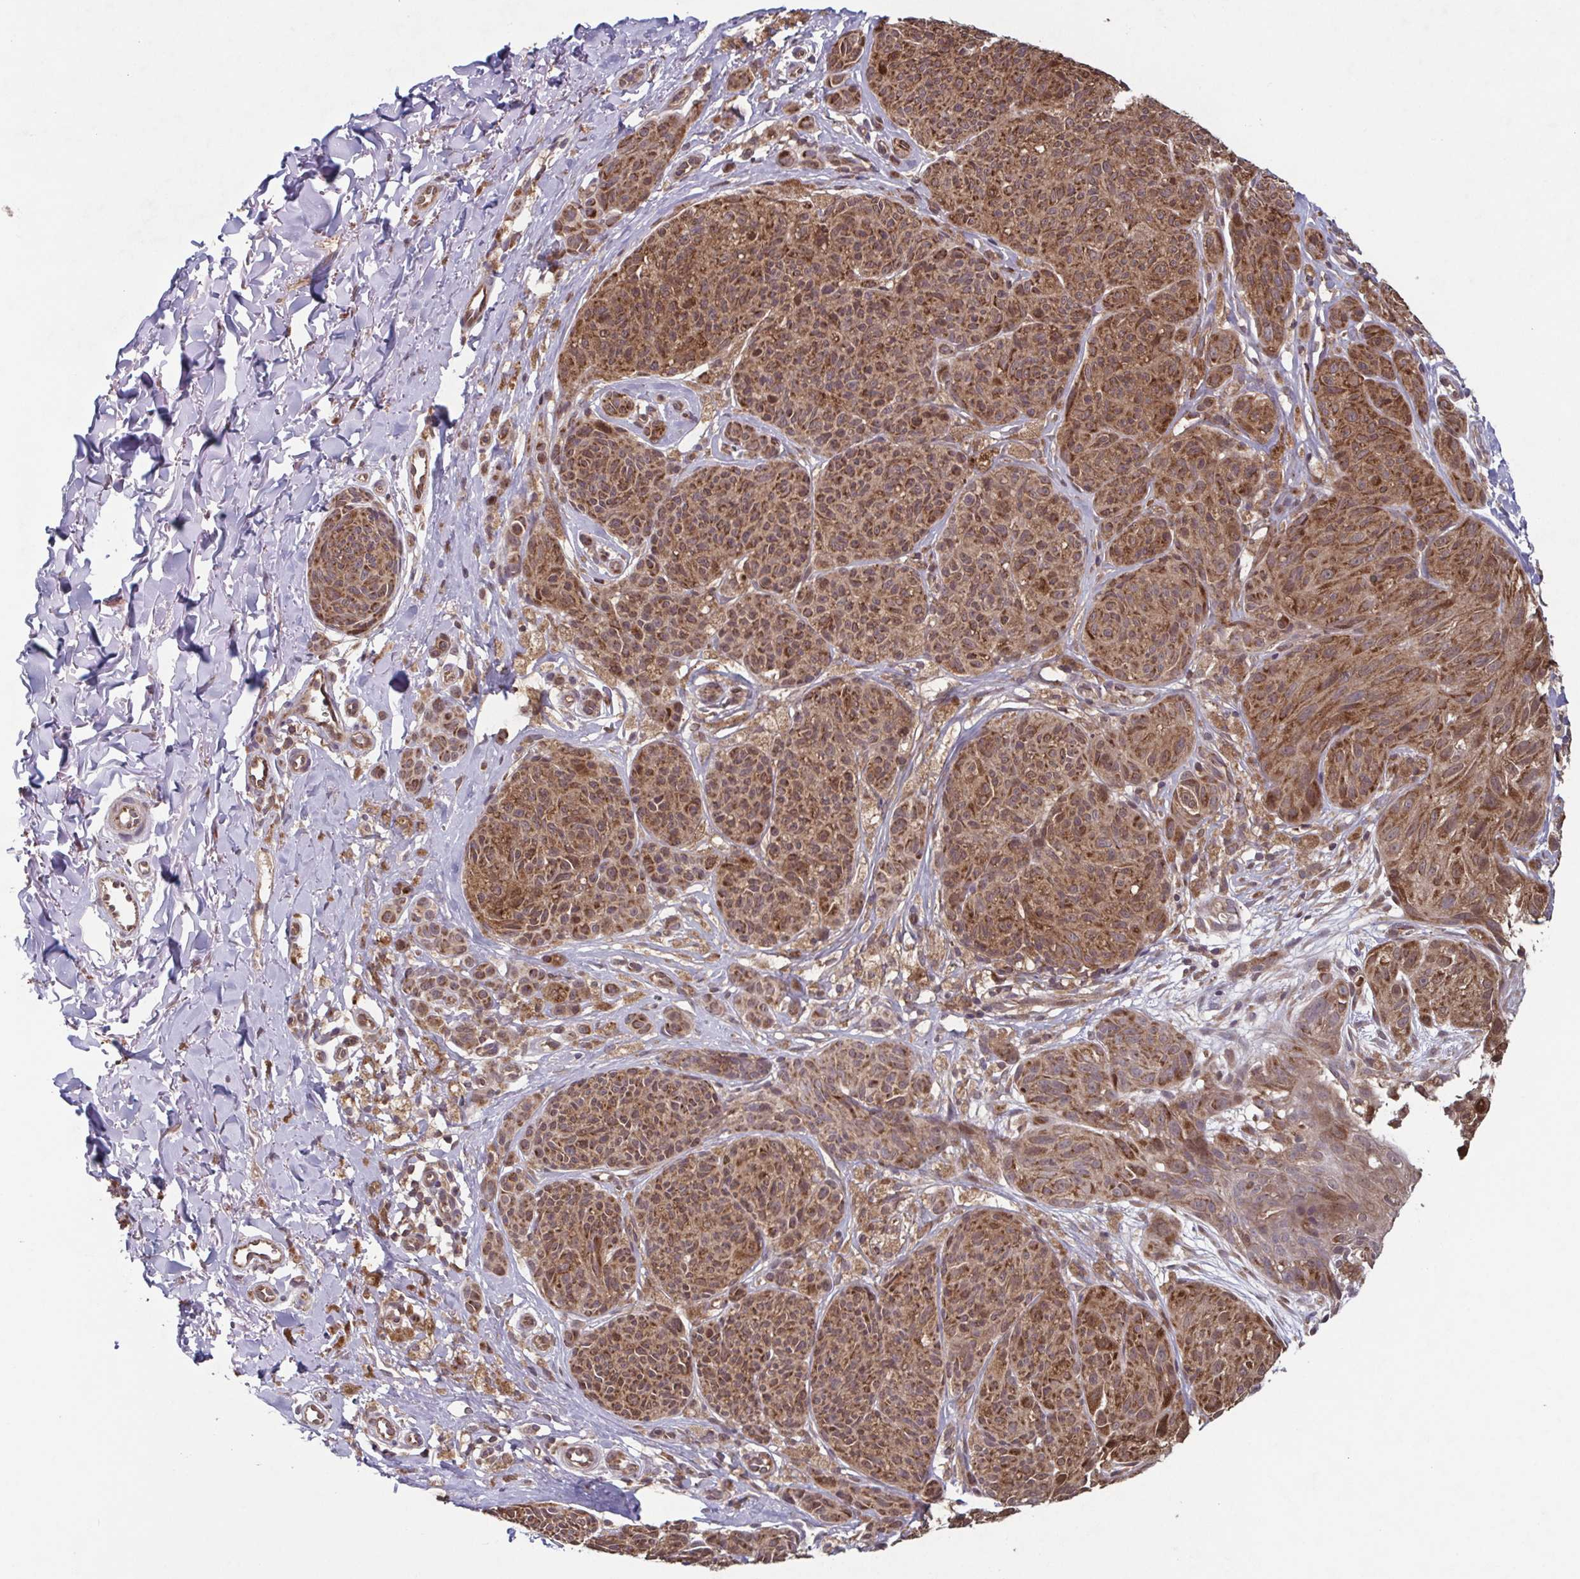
{"staining": {"intensity": "moderate", "quantity": ">75%", "location": "cytoplasmic/membranous"}, "tissue": "melanoma", "cell_type": "Tumor cells", "image_type": "cancer", "snomed": [{"axis": "morphology", "description": "Malignant melanoma, NOS"}, {"axis": "topography", "description": "Skin"}], "caption": "The micrograph demonstrates a brown stain indicating the presence of a protein in the cytoplasmic/membranous of tumor cells in melanoma.", "gene": "TTC19", "patient": {"sex": "female", "age": 87}}